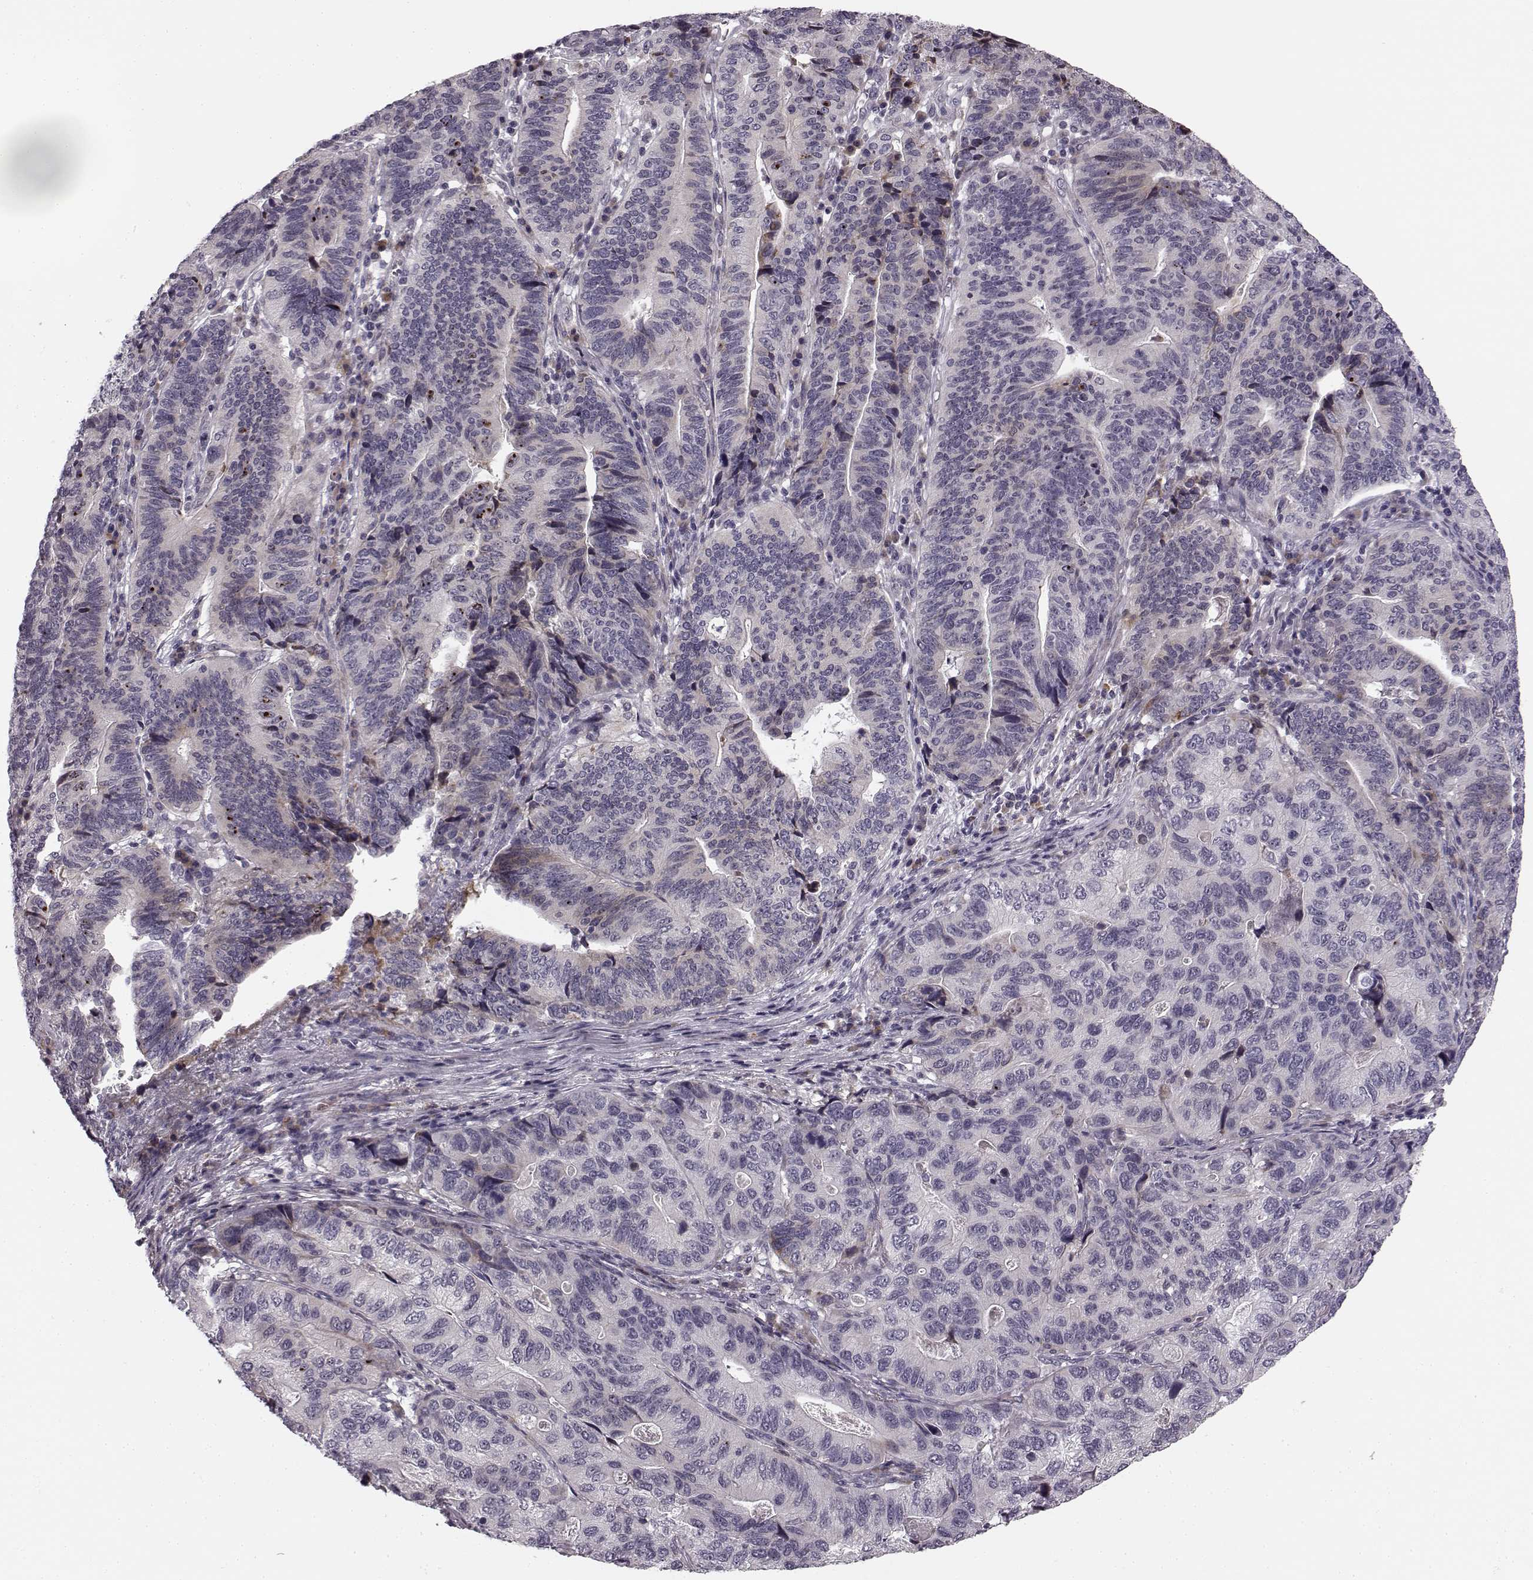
{"staining": {"intensity": "negative", "quantity": "none", "location": "none"}, "tissue": "stomach cancer", "cell_type": "Tumor cells", "image_type": "cancer", "snomed": [{"axis": "morphology", "description": "Adenocarcinoma, NOS"}, {"axis": "topography", "description": "Stomach, upper"}], "caption": "High magnification brightfield microscopy of adenocarcinoma (stomach) stained with DAB (3,3'-diaminobenzidine) (brown) and counterstained with hematoxylin (blue): tumor cells show no significant staining.", "gene": "FAM234B", "patient": {"sex": "female", "age": 67}}